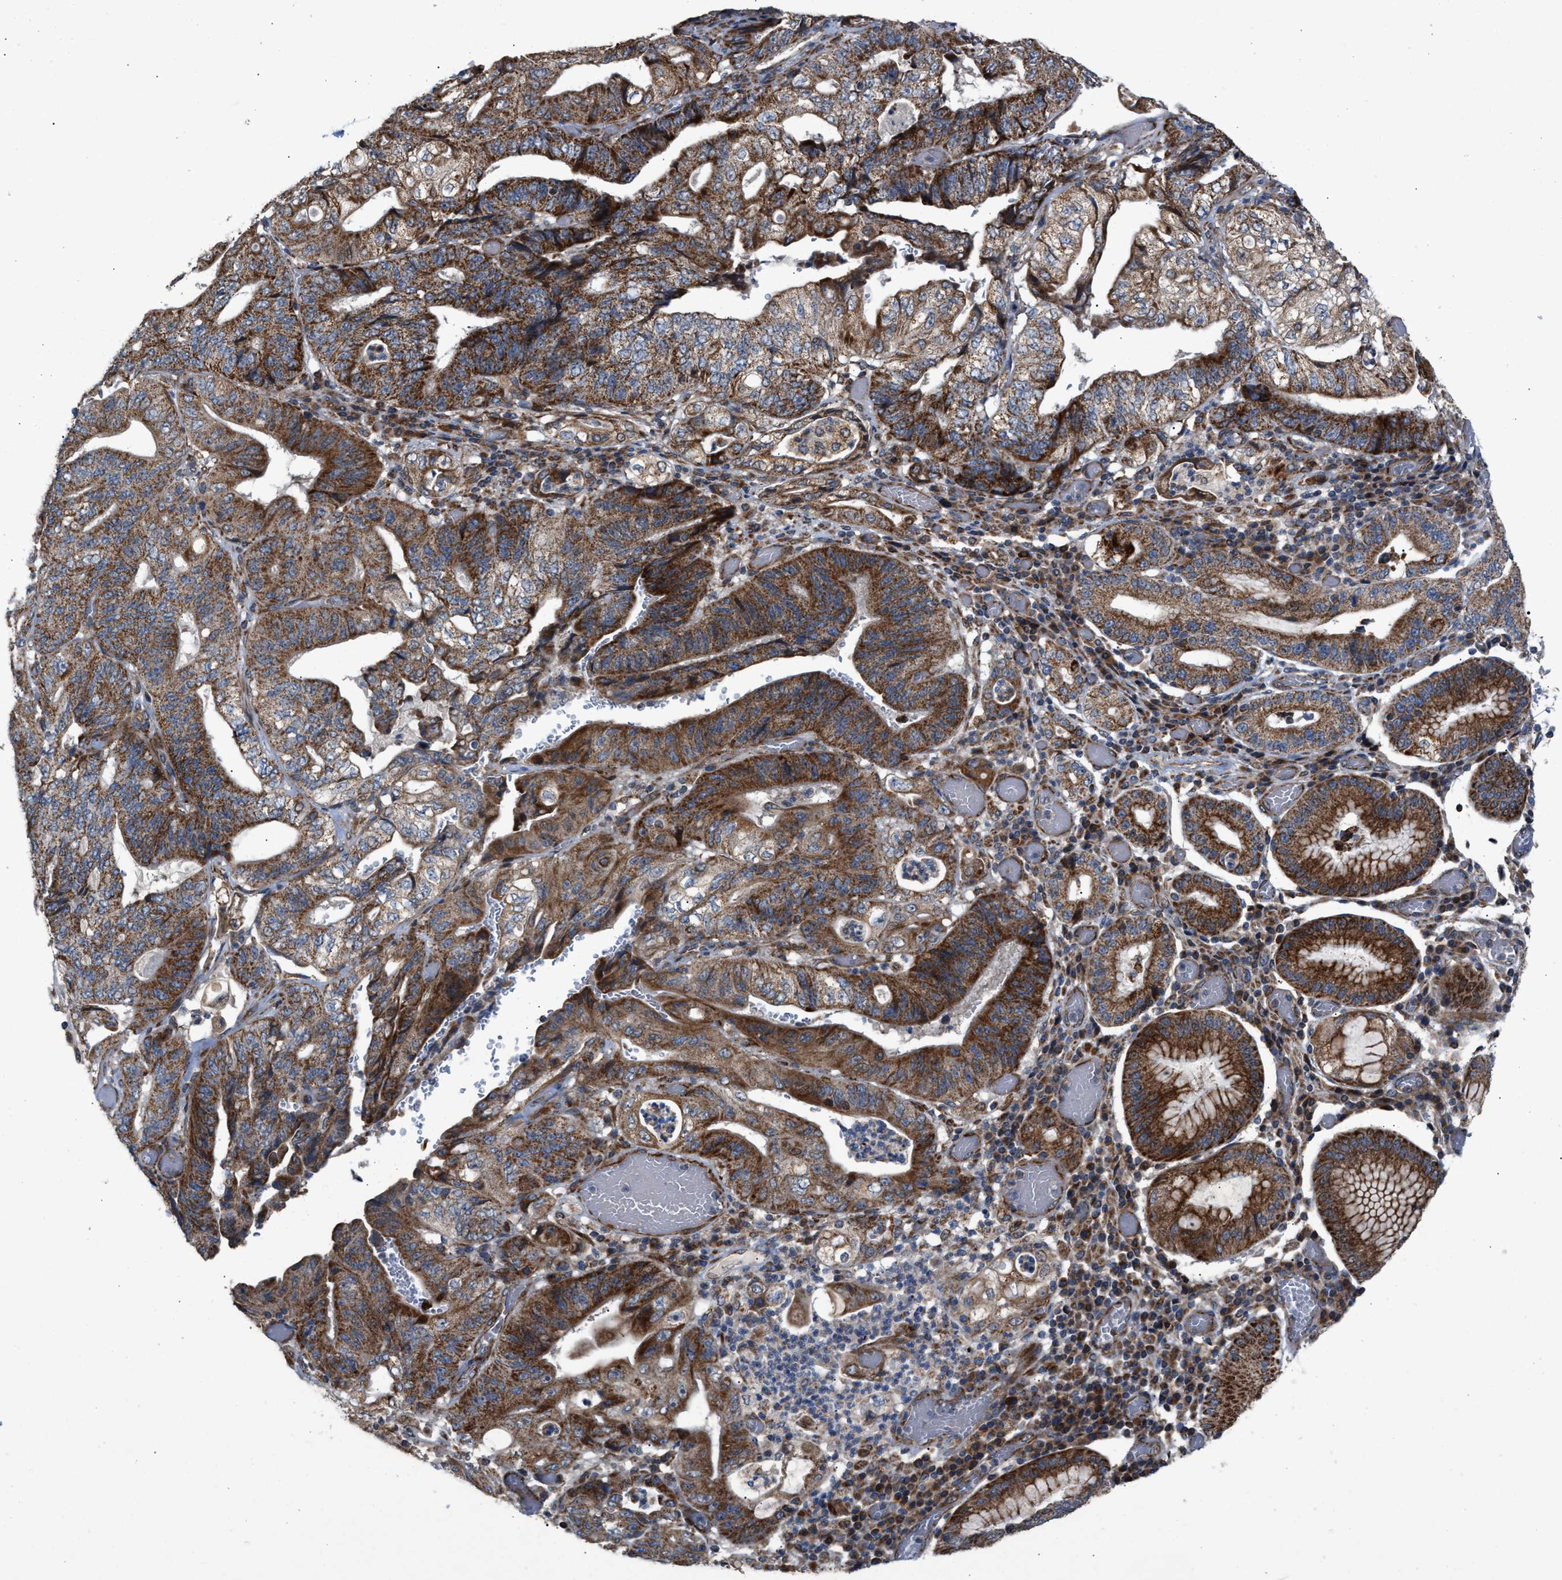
{"staining": {"intensity": "strong", "quantity": ">75%", "location": "cytoplasmic/membranous"}, "tissue": "stomach cancer", "cell_type": "Tumor cells", "image_type": "cancer", "snomed": [{"axis": "morphology", "description": "Adenocarcinoma, NOS"}, {"axis": "topography", "description": "Stomach"}], "caption": "Protein analysis of stomach cancer (adenocarcinoma) tissue exhibits strong cytoplasmic/membranous positivity in approximately >75% of tumor cells.", "gene": "TACO1", "patient": {"sex": "female", "age": 73}}